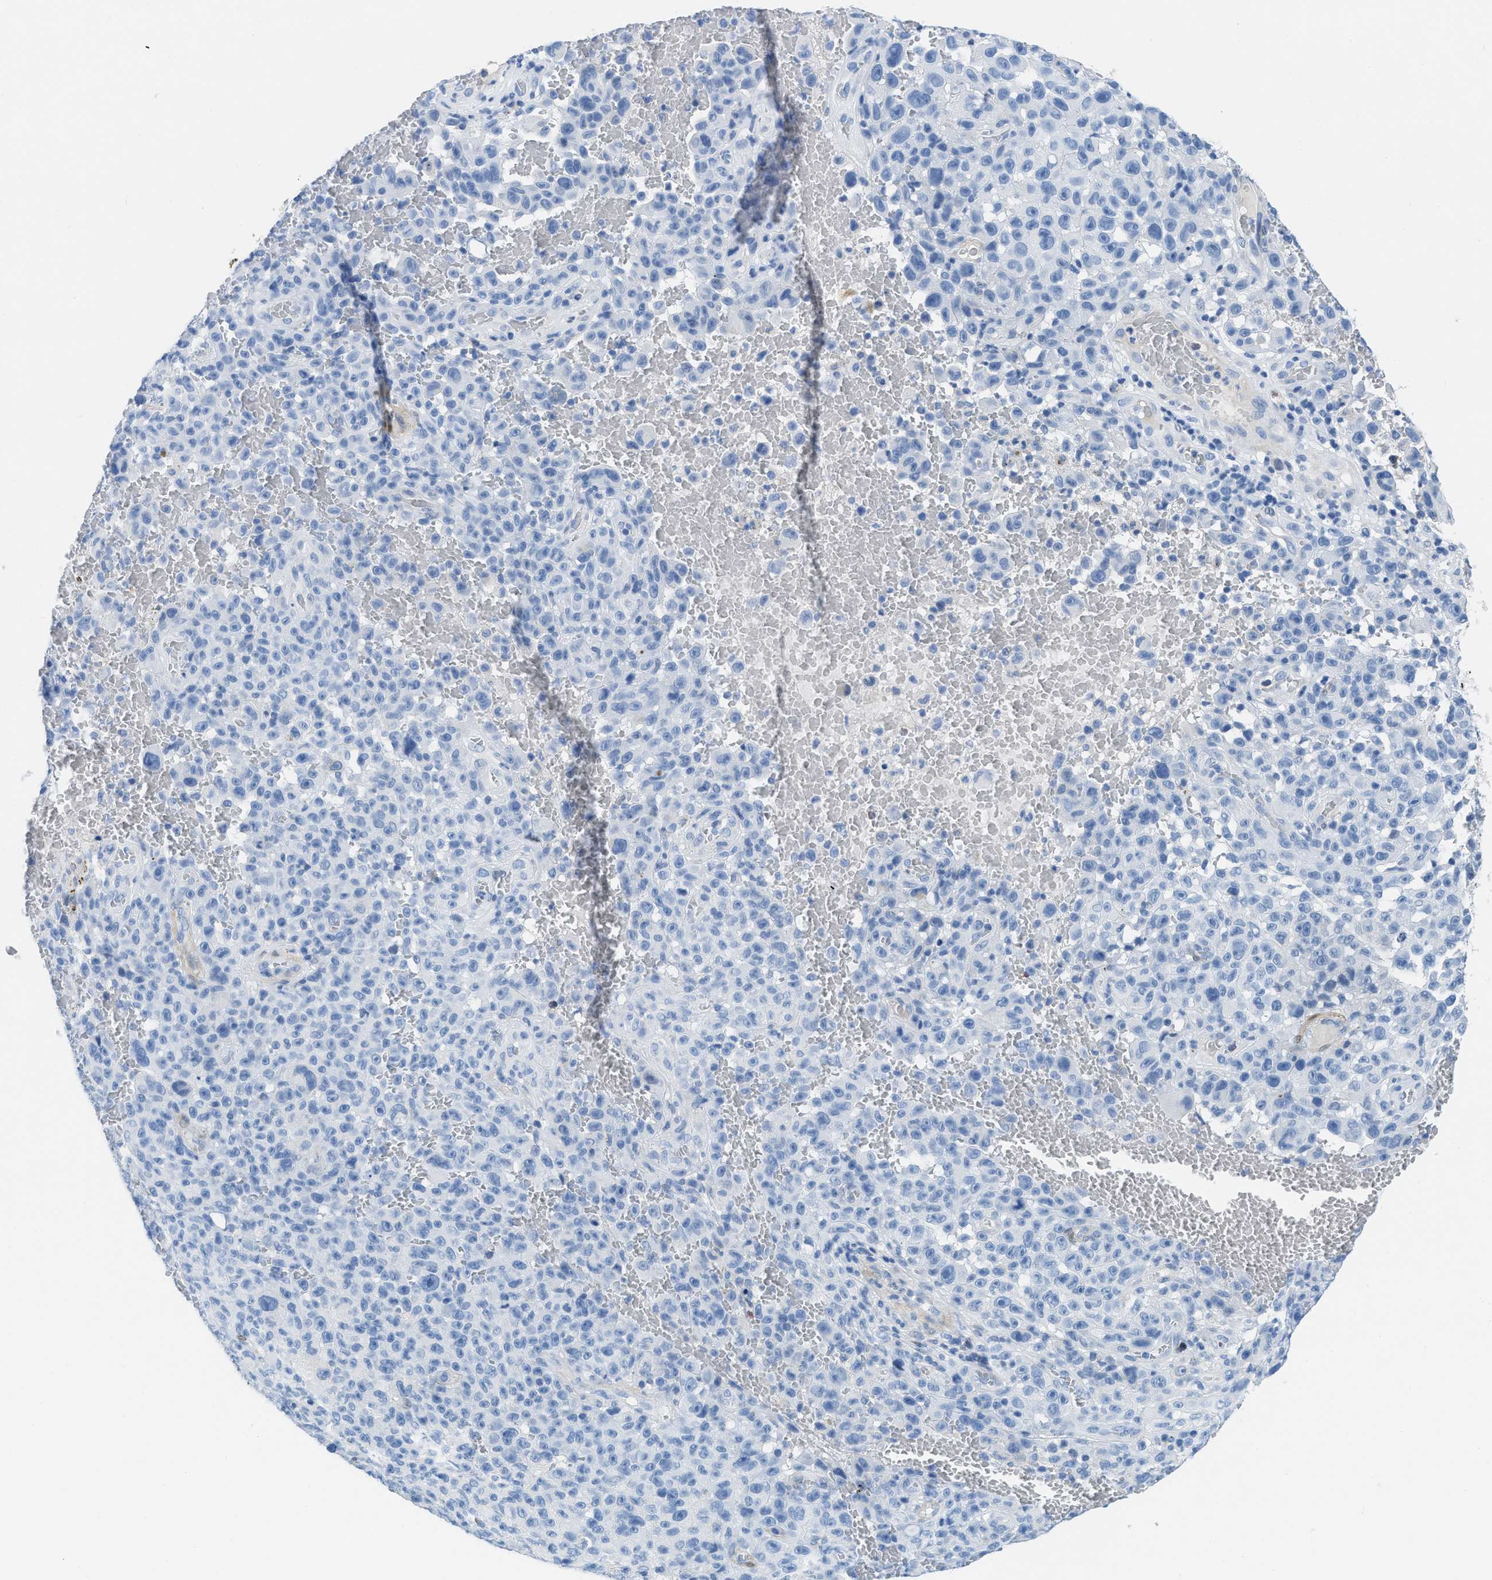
{"staining": {"intensity": "negative", "quantity": "none", "location": "none"}, "tissue": "melanoma", "cell_type": "Tumor cells", "image_type": "cancer", "snomed": [{"axis": "morphology", "description": "Malignant melanoma, NOS"}, {"axis": "topography", "description": "Skin"}], "caption": "Melanoma was stained to show a protein in brown. There is no significant expression in tumor cells. (Immunohistochemistry (ihc), brightfield microscopy, high magnification).", "gene": "NKAIN3", "patient": {"sex": "female", "age": 82}}